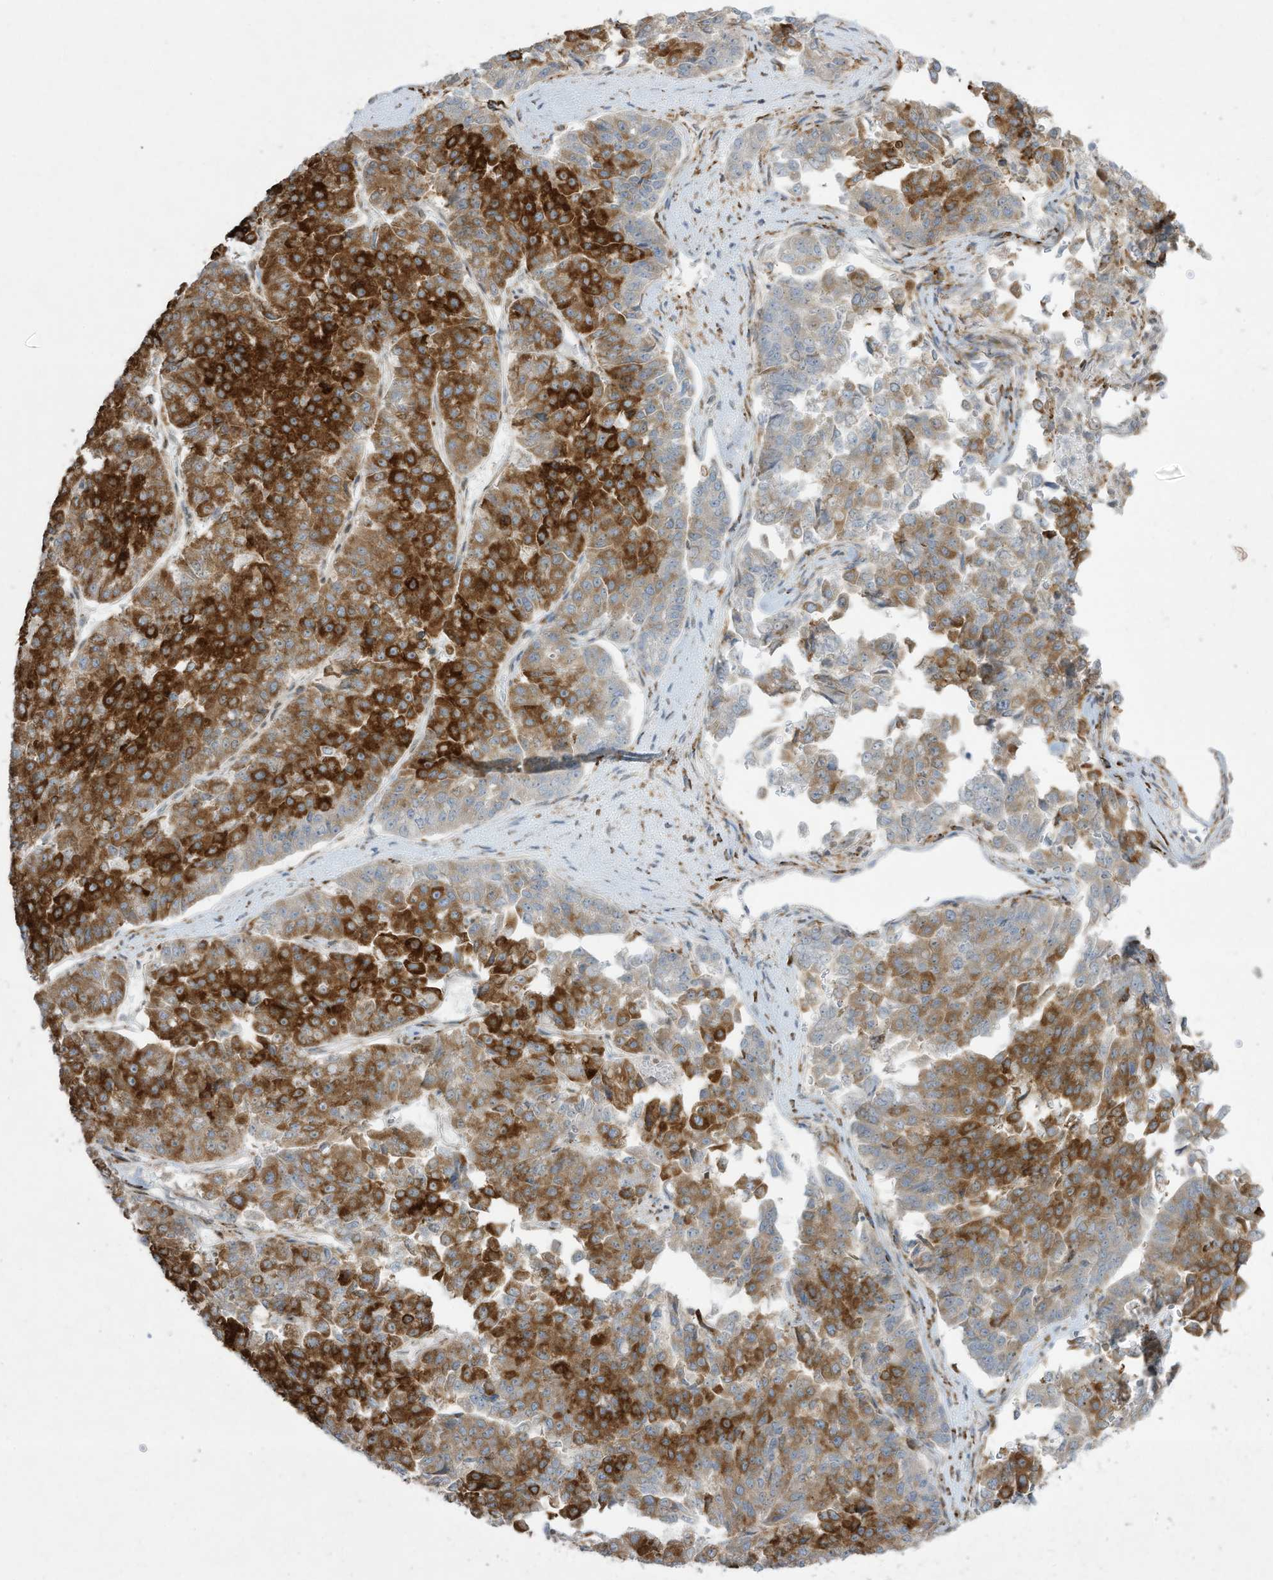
{"staining": {"intensity": "strong", "quantity": "25%-75%", "location": "cytoplasmic/membranous"}, "tissue": "pancreatic cancer", "cell_type": "Tumor cells", "image_type": "cancer", "snomed": [{"axis": "morphology", "description": "Adenocarcinoma, NOS"}, {"axis": "topography", "description": "Pancreas"}], "caption": "An image showing strong cytoplasmic/membranous expression in about 25%-75% of tumor cells in pancreatic adenocarcinoma, as visualized by brown immunohistochemical staining.", "gene": "PTK6", "patient": {"sex": "male", "age": 50}}